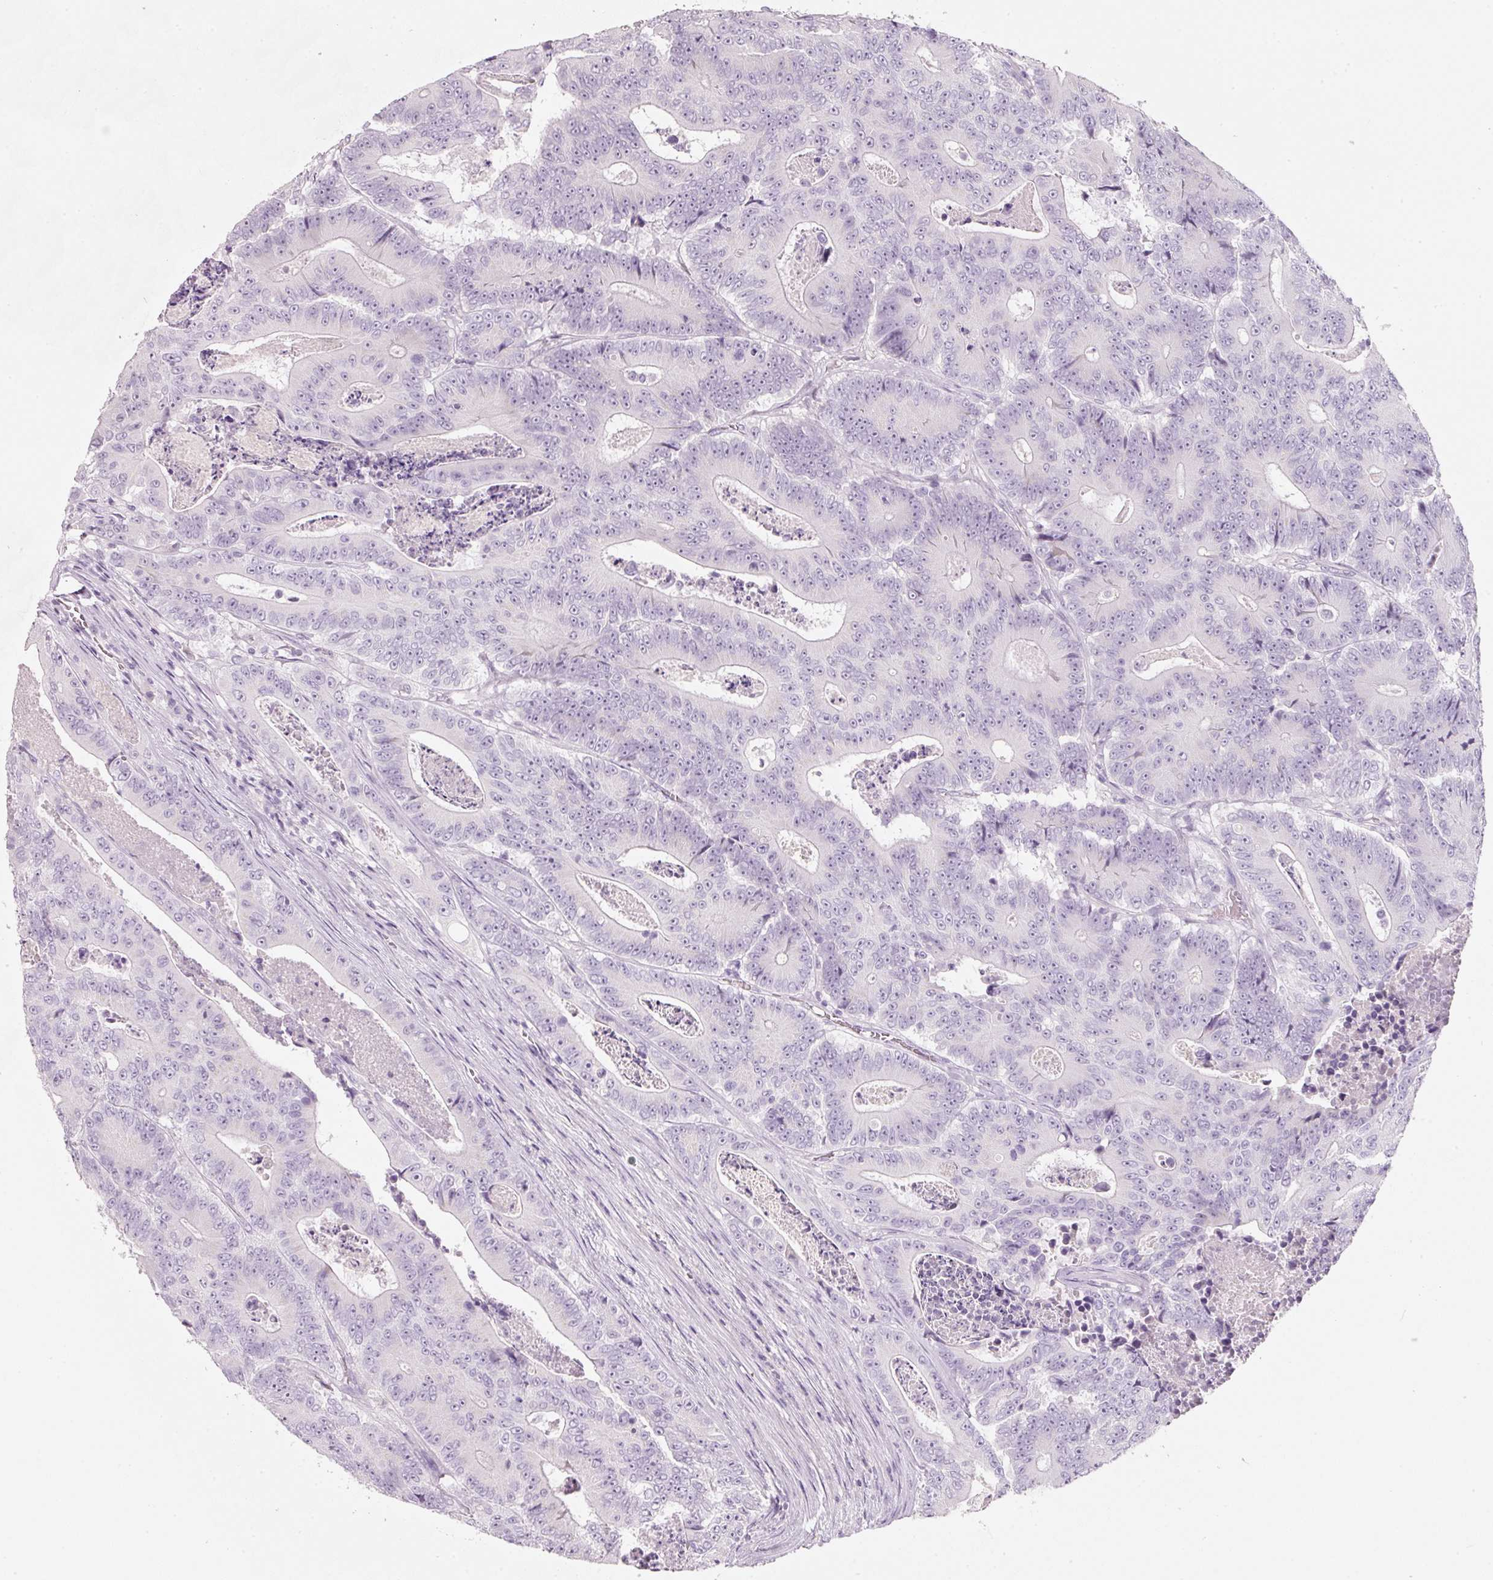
{"staining": {"intensity": "negative", "quantity": "none", "location": "none"}, "tissue": "colorectal cancer", "cell_type": "Tumor cells", "image_type": "cancer", "snomed": [{"axis": "morphology", "description": "Adenocarcinoma, NOS"}, {"axis": "topography", "description": "Colon"}], "caption": "There is no significant staining in tumor cells of colorectal cancer.", "gene": "ENSG00000206549", "patient": {"sex": "male", "age": 83}}